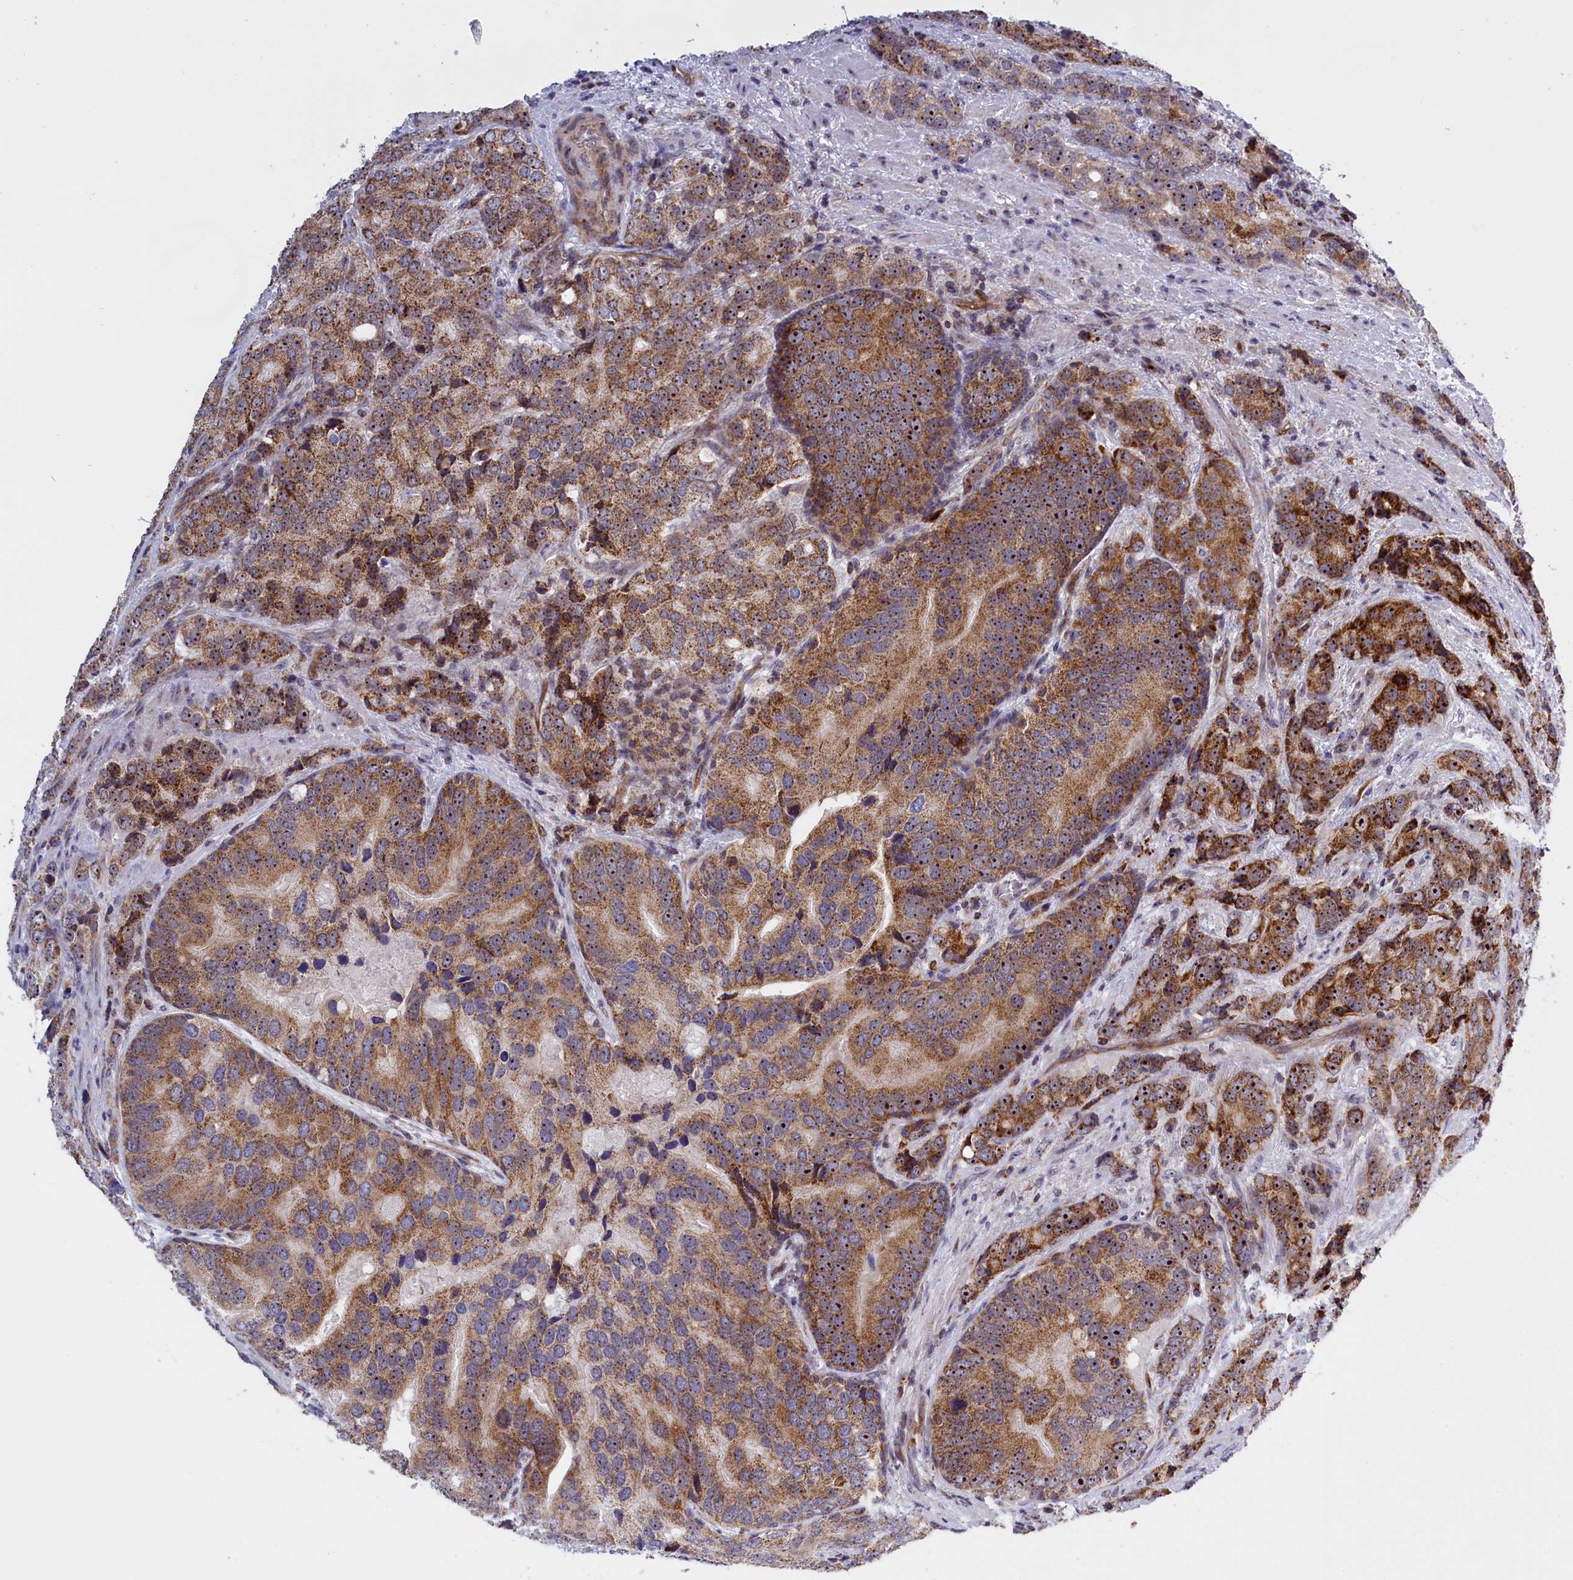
{"staining": {"intensity": "moderate", "quantity": ">75%", "location": "cytoplasmic/membranous,nuclear"}, "tissue": "prostate cancer", "cell_type": "Tumor cells", "image_type": "cancer", "snomed": [{"axis": "morphology", "description": "Adenocarcinoma, High grade"}, {"axis": "topography", "description": "Prostate"}], "caption": "High-grade adenocarcinoma (prostate) stained with DAB immunohistochemistry reveals medium levels of moderate cytoplasmic/membranous and nuclear positivity in approximately >75% of tumor cells.", "gene": "MPND", "patient": {"sex": "male", "age": 62}}